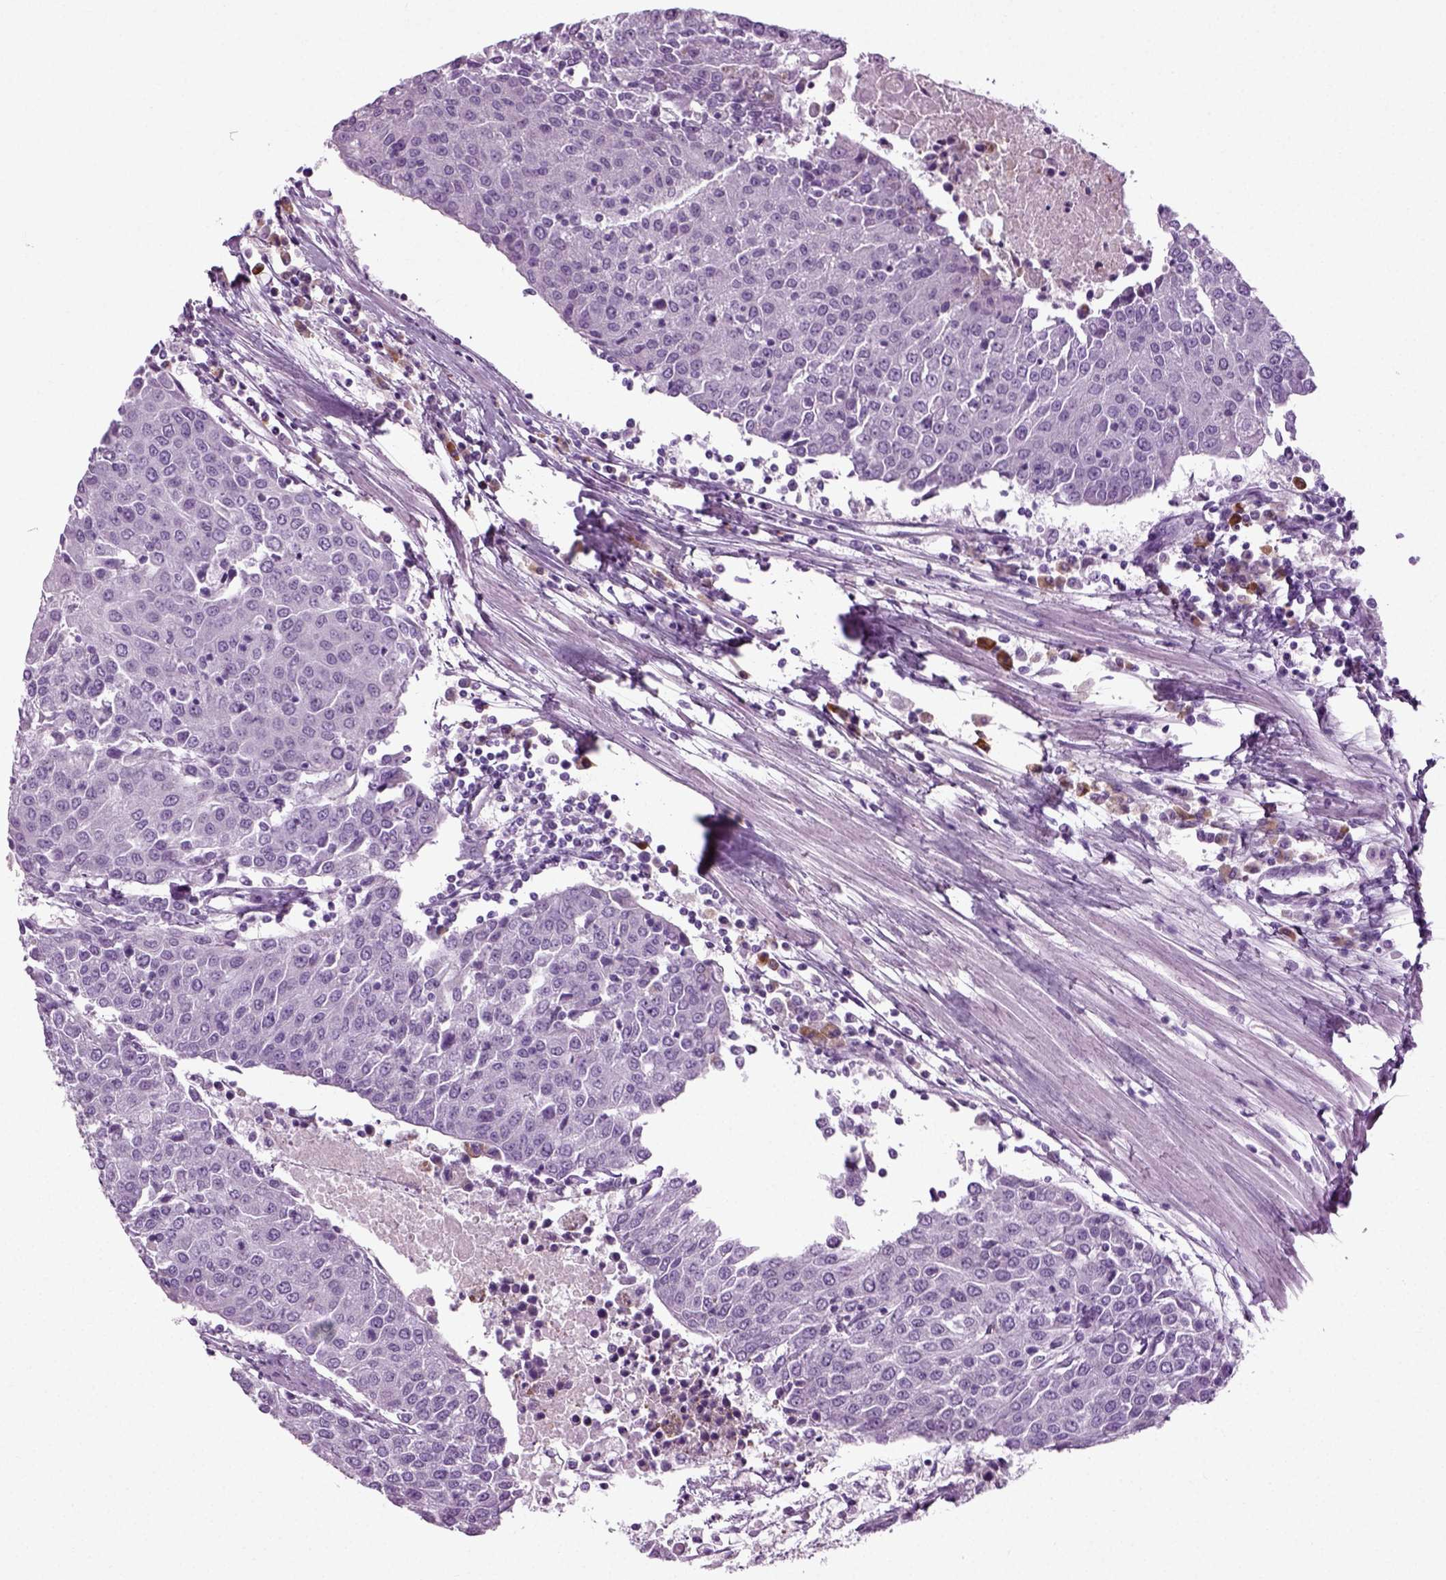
{"staining": {"intensity": "negative", "quantity": "none", "location": "none"}, "tissue": "urothelial cancer", "cell_type": "Tumor cells", "image_type": "cancer", "snomed": [{"axis": "morphology", "description": "Urothelial carcinoma, High grade"}, {"axis": "topography", "description": "Urinary bladder"}], "caption": "DAB (3,3'-diaminobenzidine) immunohistochemical staining of human high-grade urothelial carcinoma displays no significant positivity in tumor cells.", "gene": "PRLH", "patient": {"sex": "female", "age": 85}}